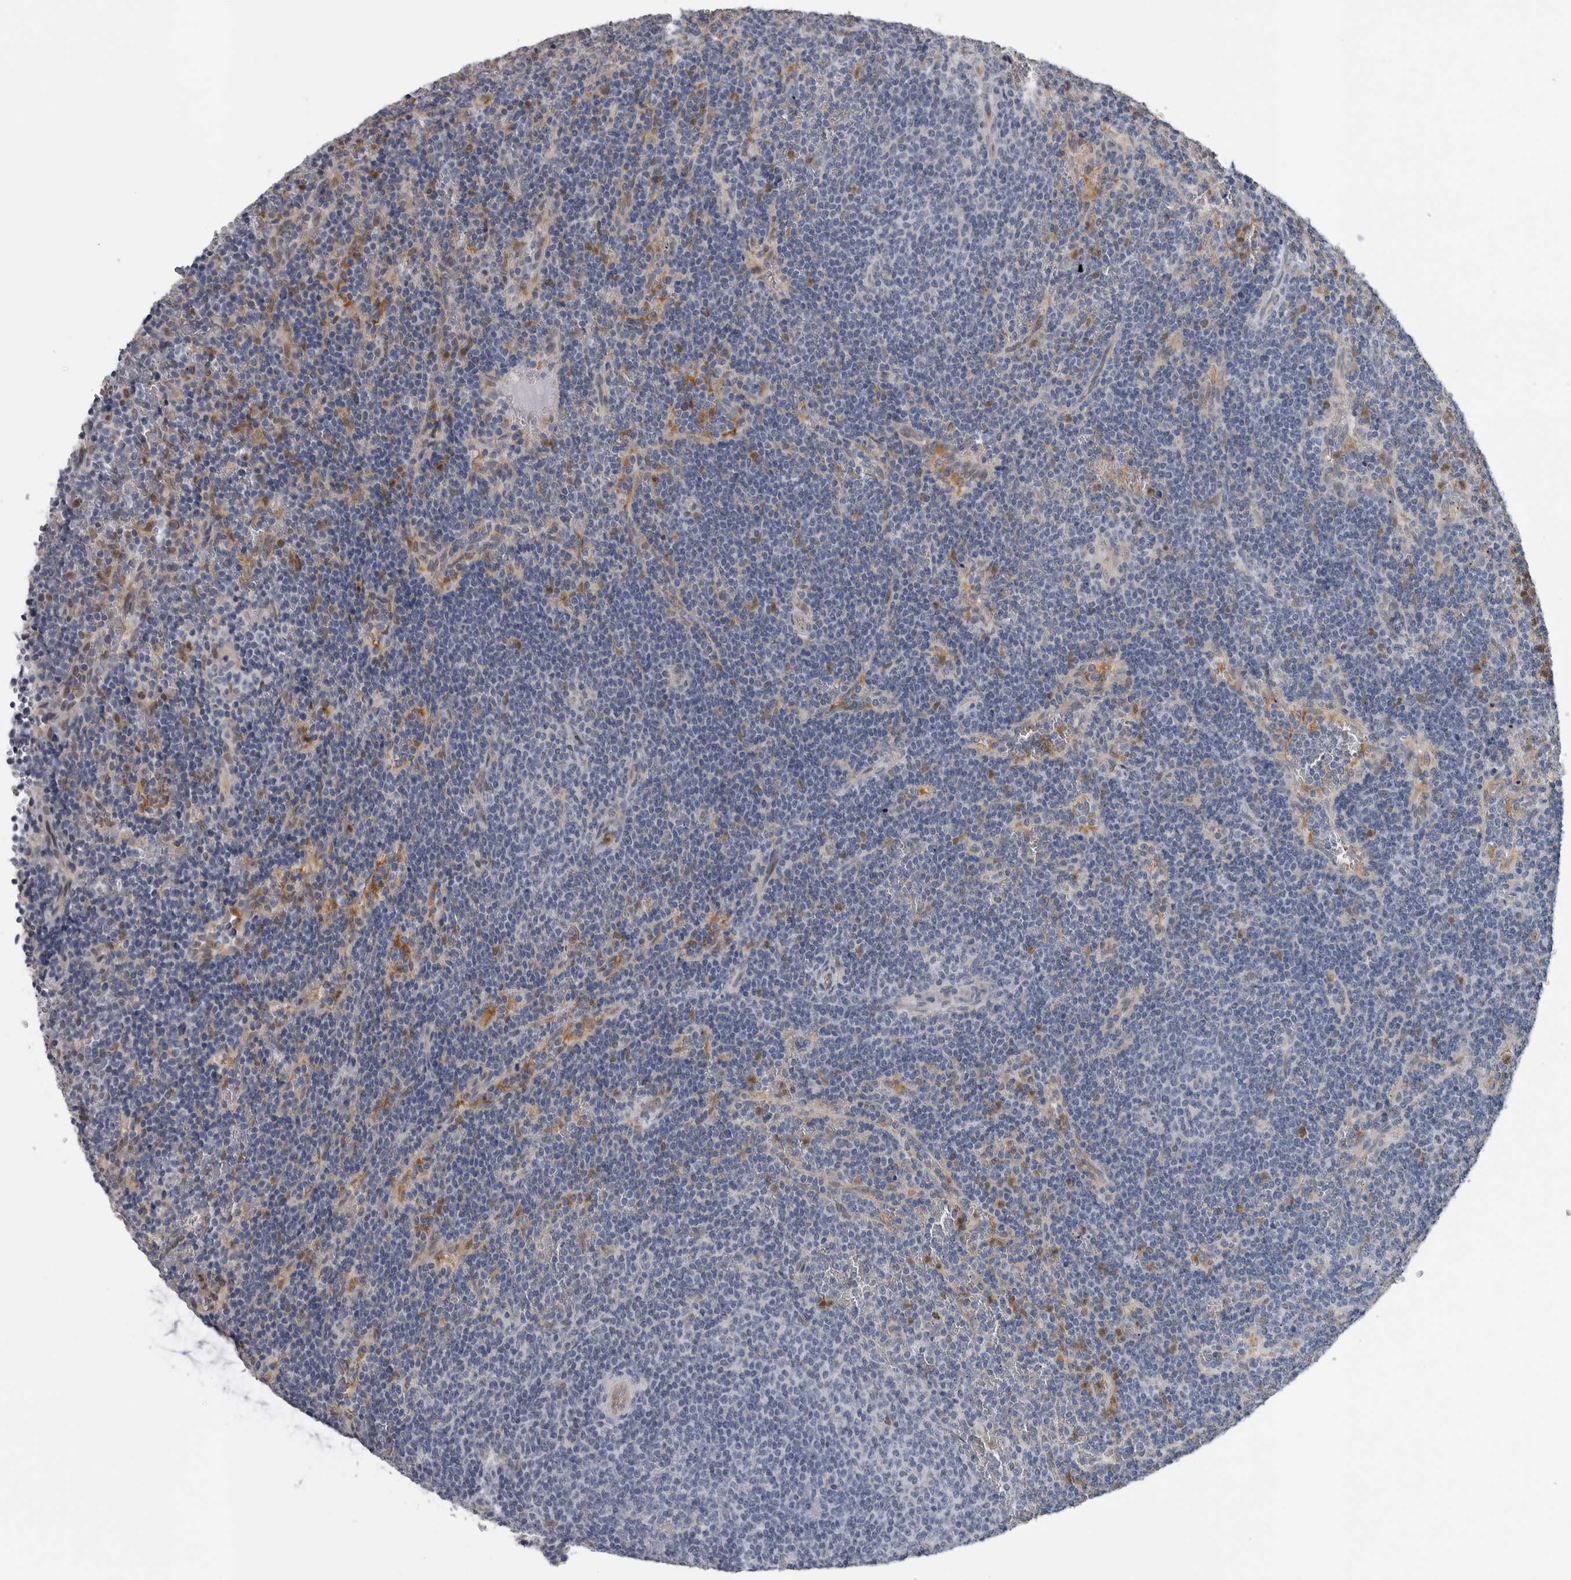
{"staining": {"intensity": "negative", "quantity": "none", "location": "none"}, "tissue": "lymphoma", "cell_type": "Tumor cells", "image_type": "cancer", "snomed": [{"axis": "morphology", "description": "Malignant lymphoma, non-Hodgkin's type, Low grade"}, {"axis": "topography", "description": "Spleen"}], "caption": "This histopathology image is of lymphoma stained with IHC to label a protein in brown with the nuclei are counter-stained blue. There is no expression in tumor cells.", "gene": "NAPRT", "patient": {"sex": "female", "age": 50}}